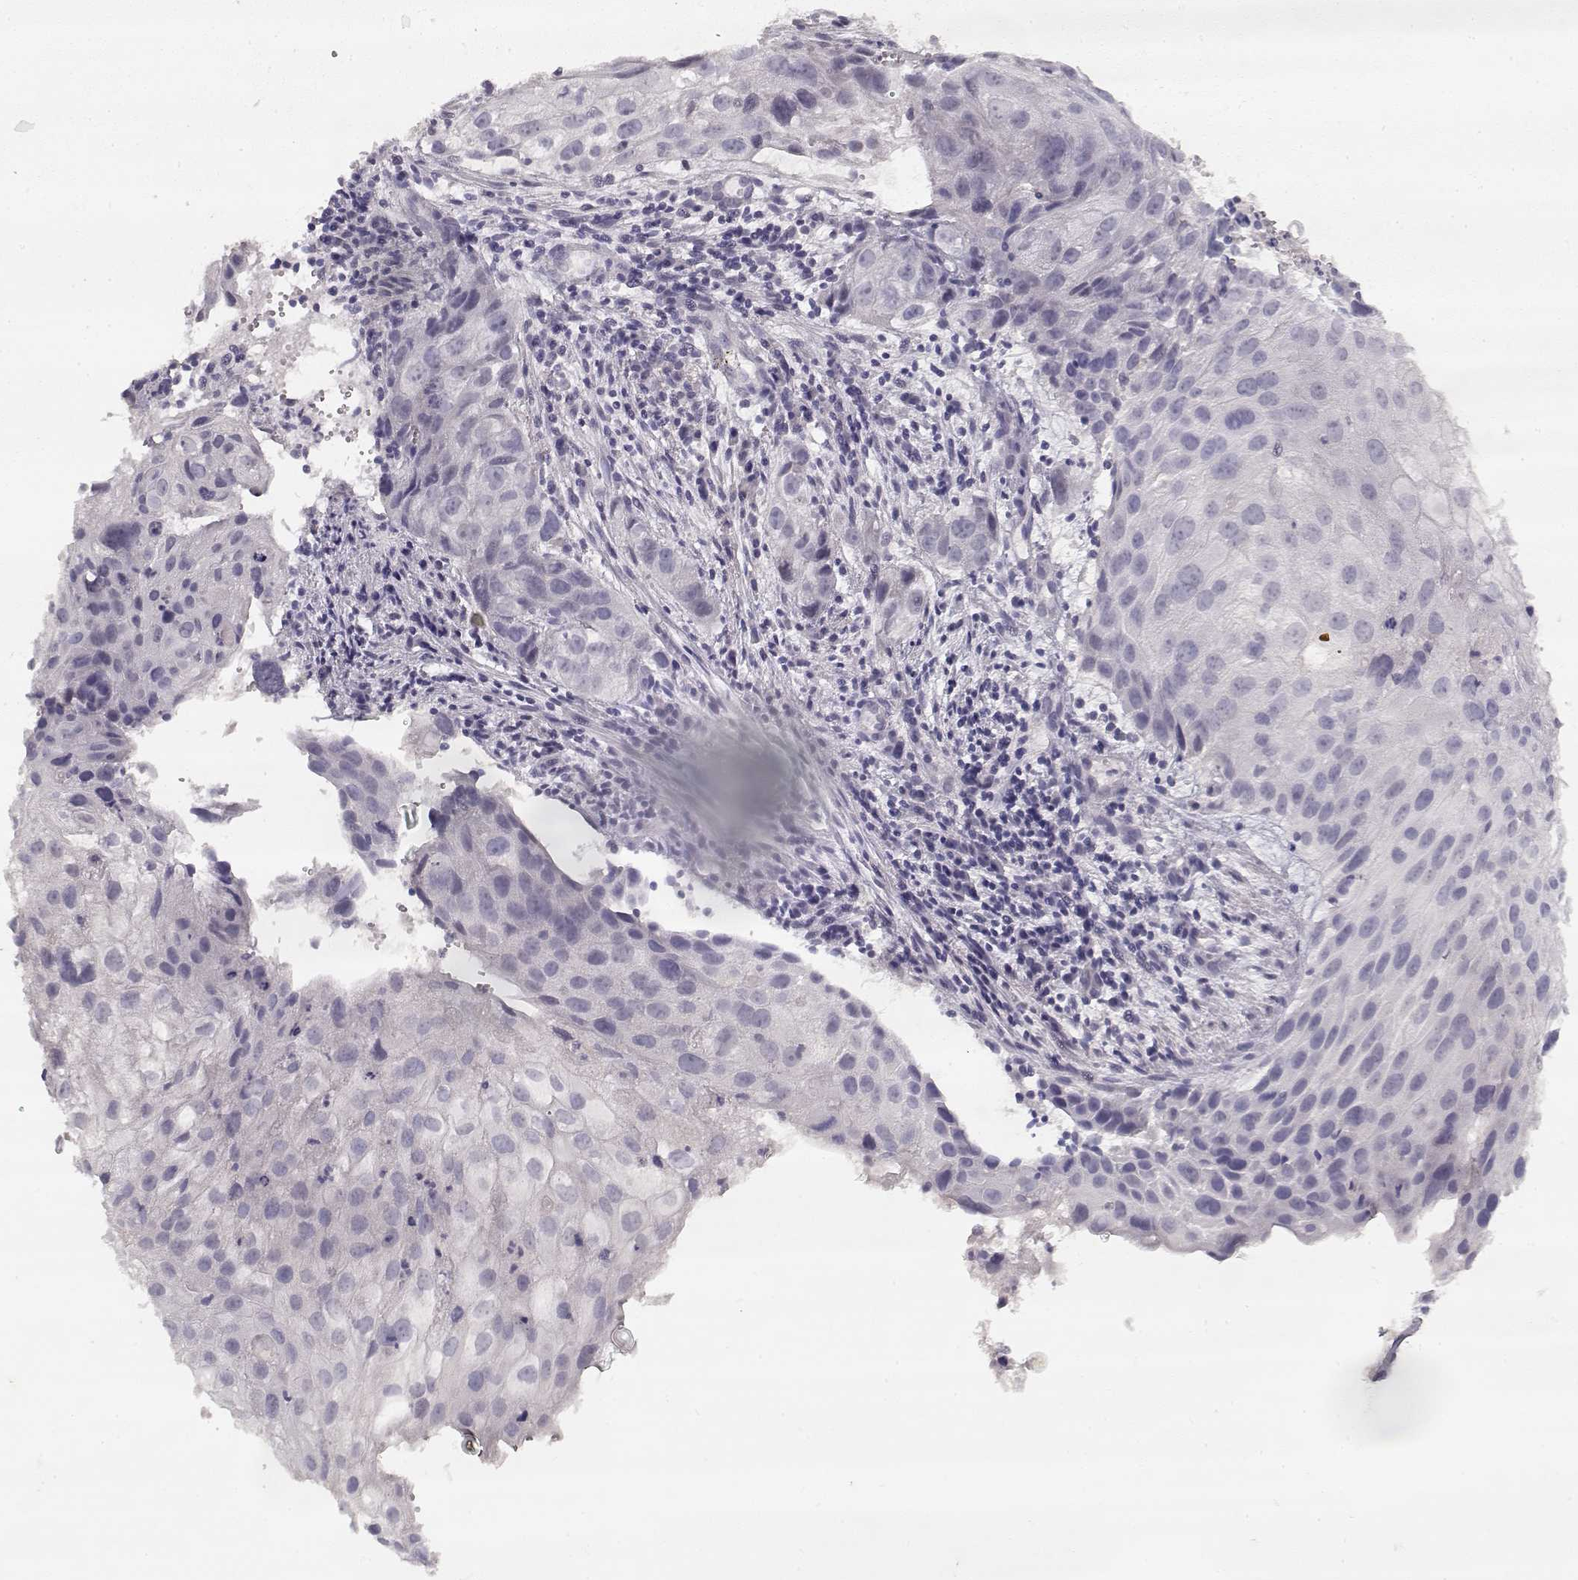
{"staining": {"intensity": "negative", "quantity": "none", "location": "none"}, "tissue": "cervical cancer", "cell_type": "Tumor cells", "image_type": "cancer", "snomed": [{"axis": "morphology", "description": "Squamous cell carcinoma, NOS"}, {"axis": "topography", "description": "Cervix"}], "caption": "Cervical cancer (squamous cell carcinoma) was stained to show a protein in brown. There is no significant expression in tumor cells.", "gene": "TPH2", "patient": {"sex": "female", "age": 53}}